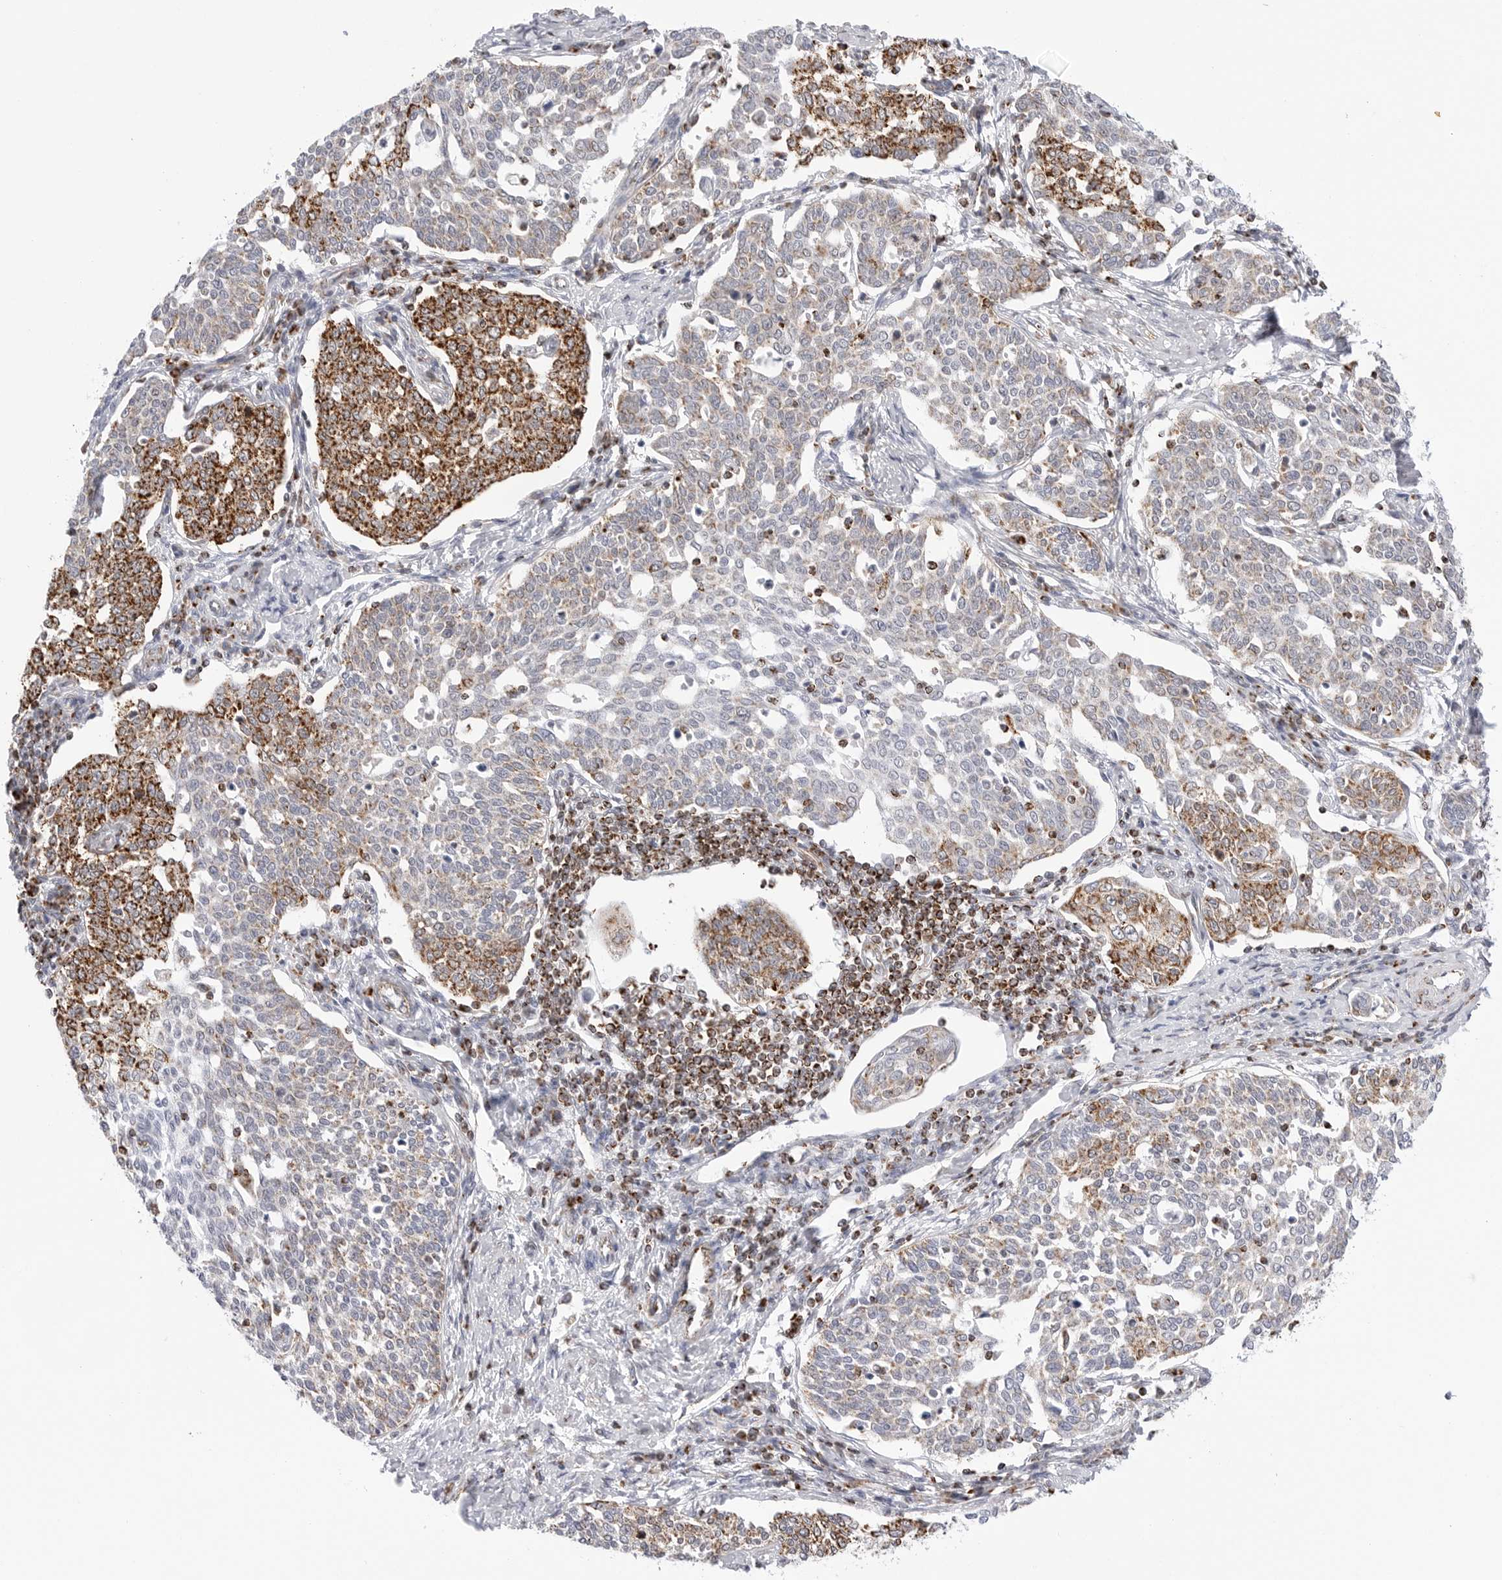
{"staining": {"intensity": "moderate", "quantity": ">75%", "location": "cytoplasmic/membranous"}, "tissue": "cervical cancer", "cell_type": "Tumor cells", "image_type": "cancer", "snomed": [{"axis": "morphology", "description": "Squamous cell carcinoma, NOS"}, {"axis": "topography", "description": "Cervix"}], "caption": "Squamous cell carcinoma (cervical) was stained to show a protein in brown. There is medium levels of moderate cytoplasmic/membranous staining in approximately >75% of tumor cells. (DAB (3,3'-diaminobenzidine) IHC, brown staining for protein, blue staining for nuclei).", "gene": "ATP5IF1", "patient": {"sex": "female", "age": 34}}